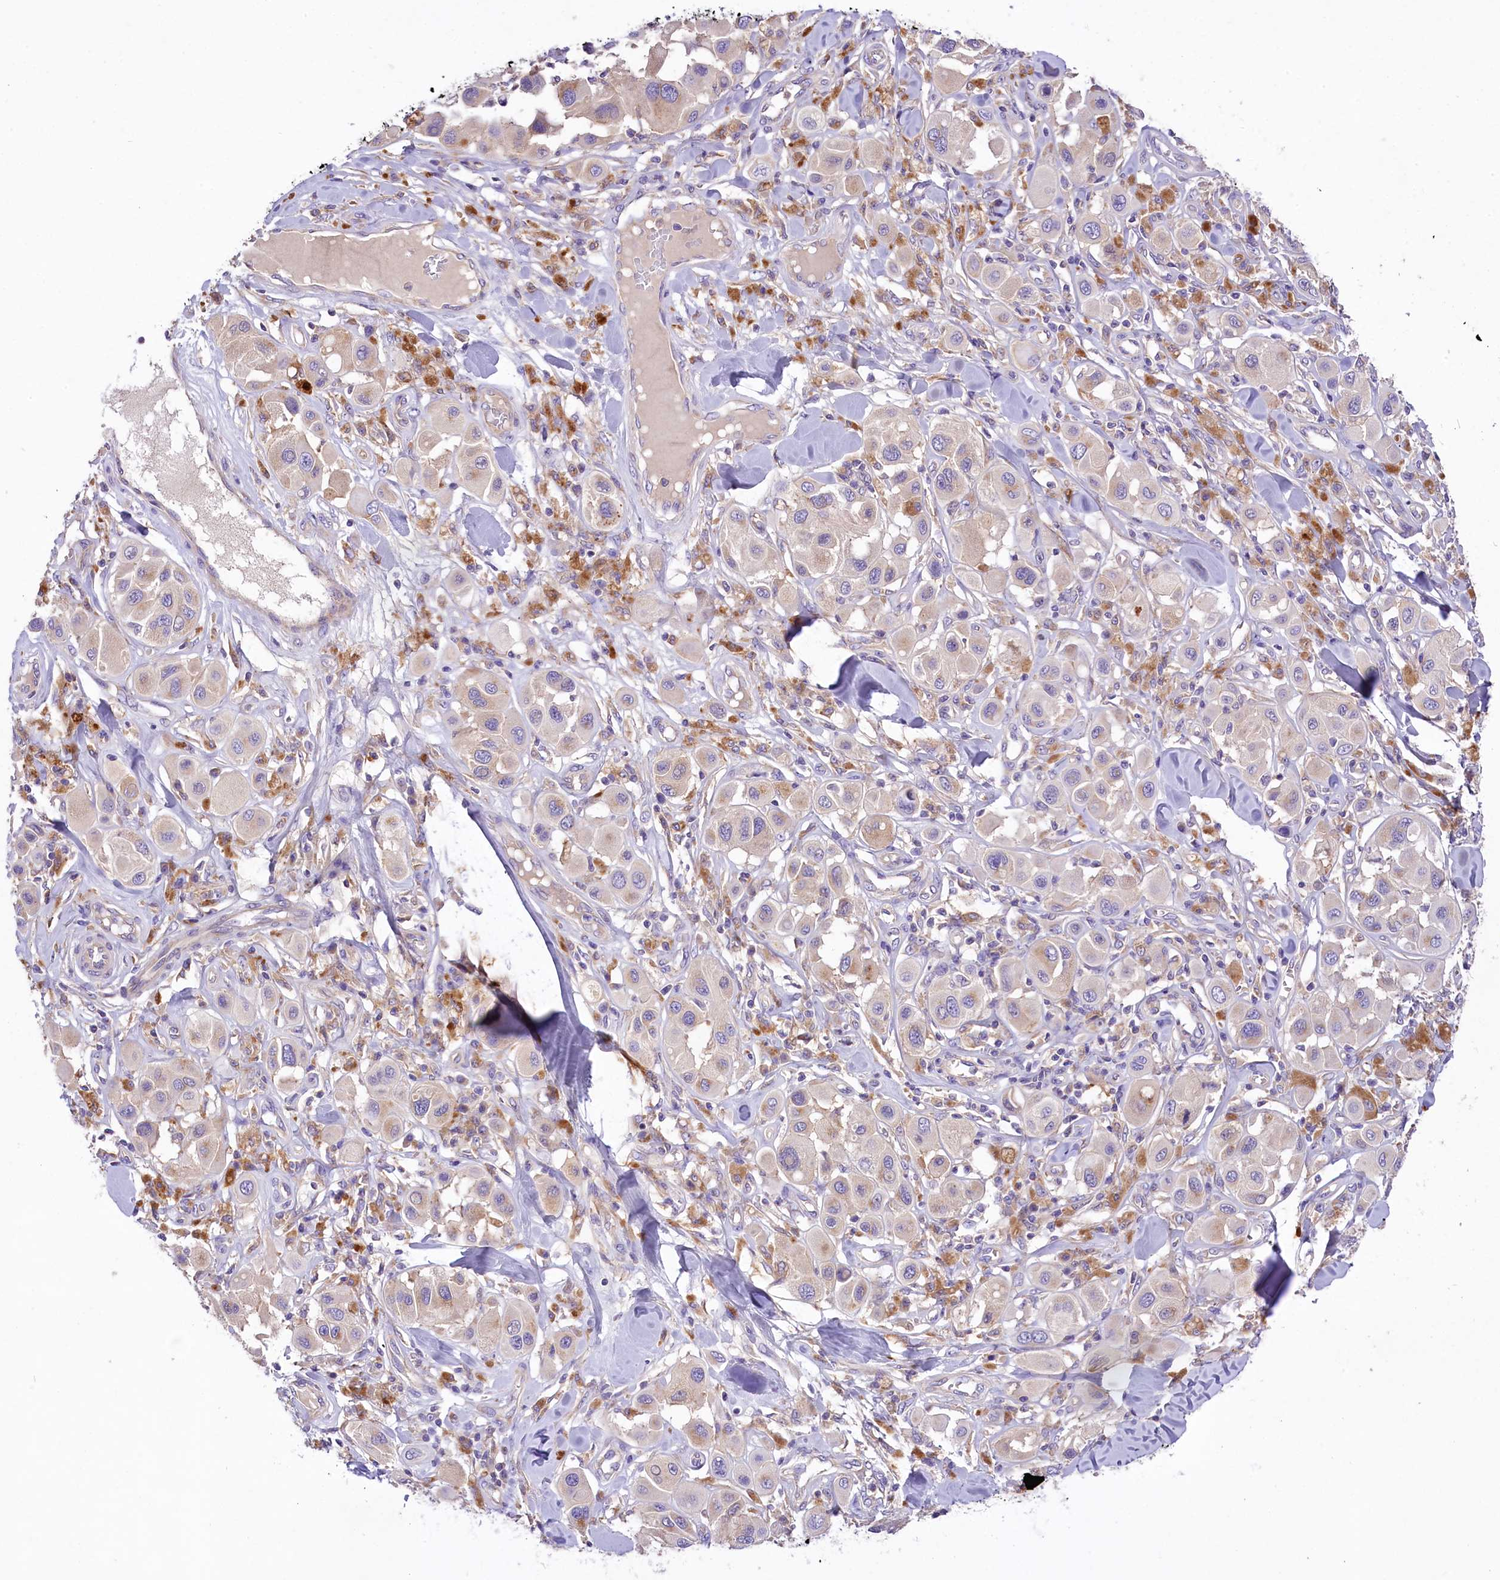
{"staining": {"intensity": "negative", "quantity": "none", "location": "none"}, "tissue": "melanoma", "cell_type": "Tumor cells", "image_type": "cancer", "snomed": [{"axis": "morphology", "description": "Malignant melanoma, Metastatic site"}, {"axis": "topography", "description": "Skin"}], "caption": "Tumor cells are negative for protein expression in human malignant melanoma (metastatic site). The staining was performed using DAB (3,3'-diaminobenzidine) to visualize the protein expression in brown, while the nuclei were stained in blue with hematoxylin (Magnification: 20x).", "gene": "PEMT", "patient": {"sex": "male", "age": 41}}